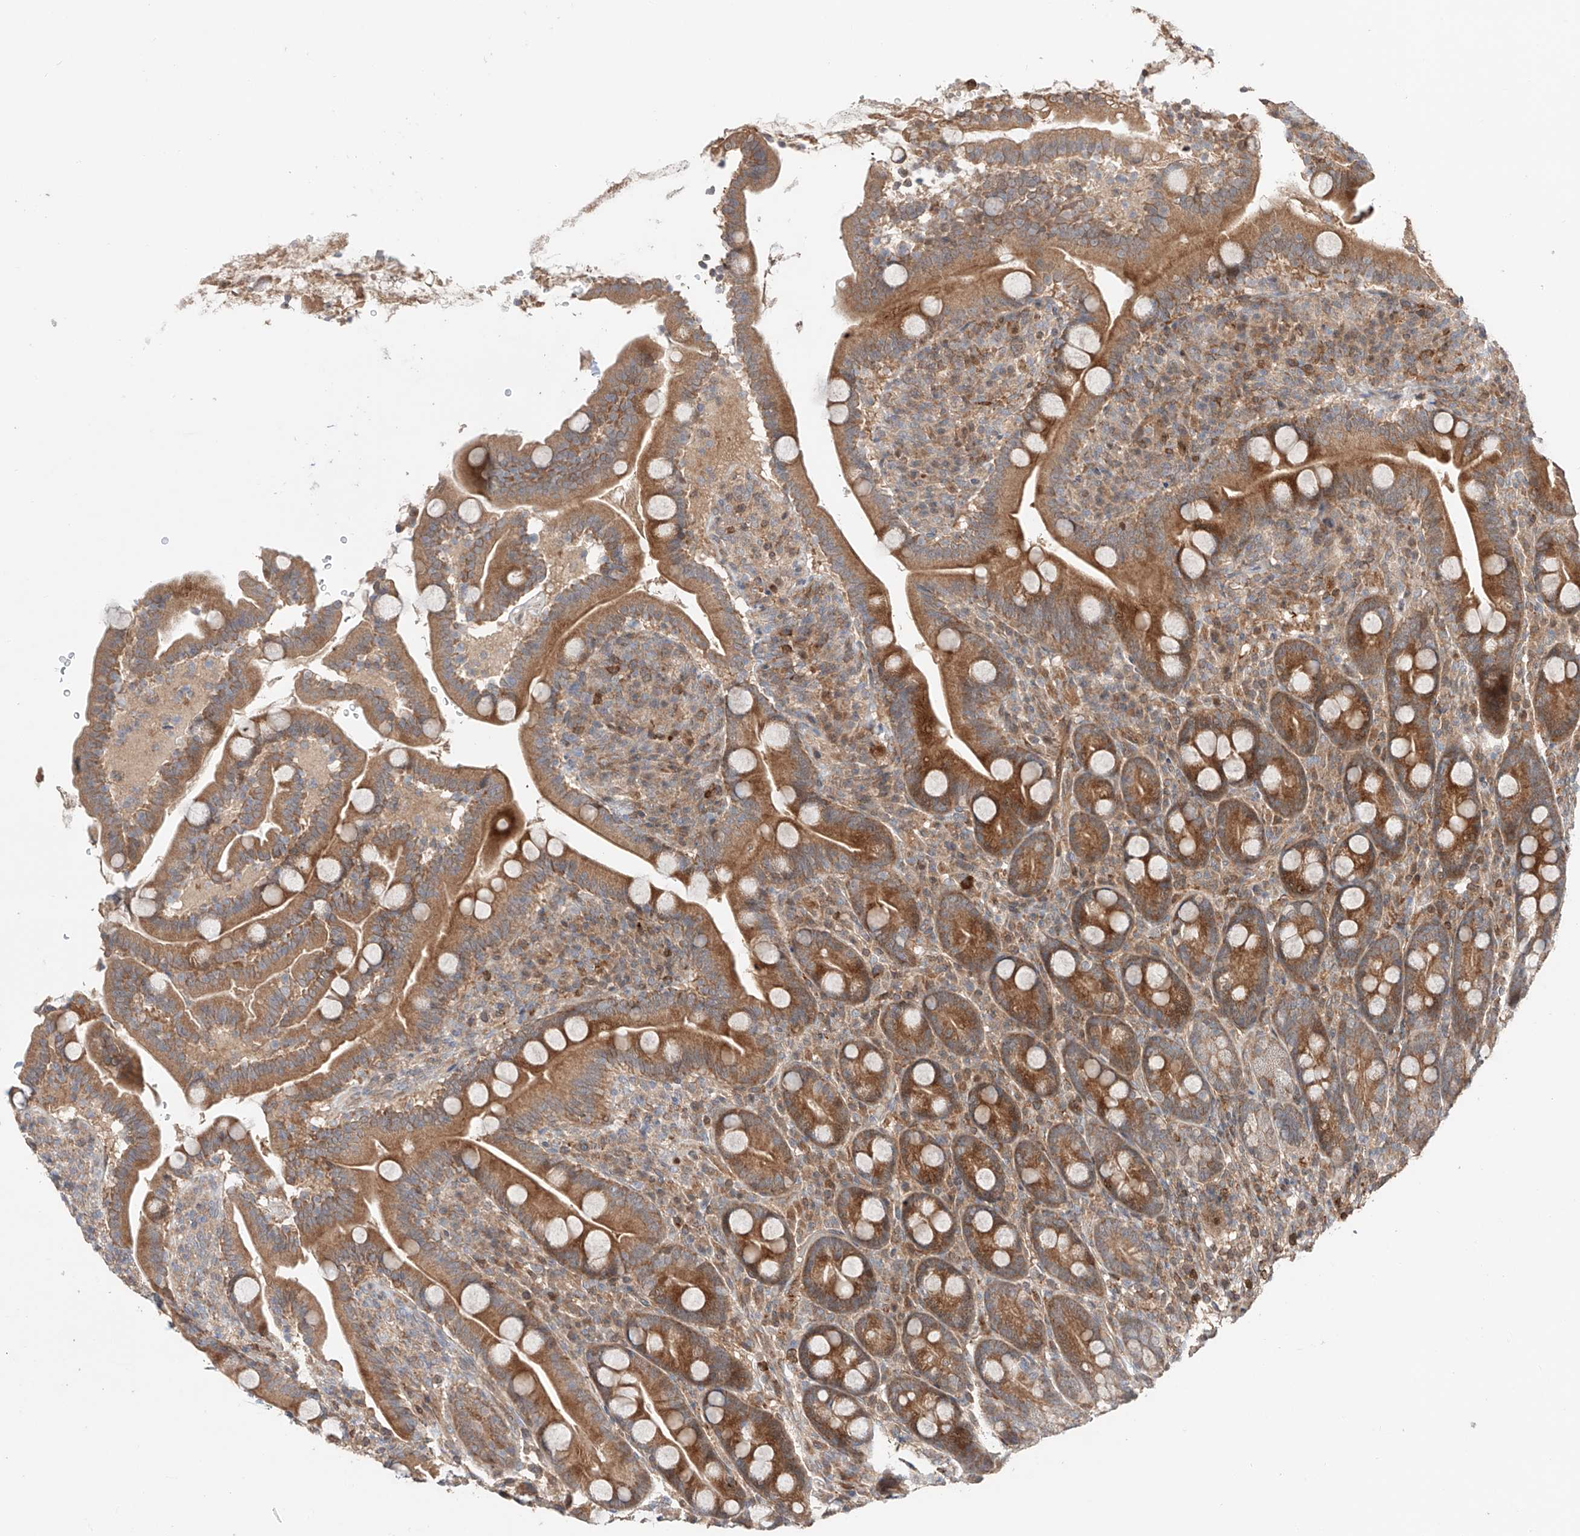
{"staining": {"intensity": "moderate", "quantity": ">75%", "location": "cytoplasmic/membranous"}, "tissue": "duodenum", "cell_type": "Glandular cells", "image_type": "normal", "snomed": [{"axis": "morphology", "description": "Normal tissue, NOS"}, {"axis": "topography", "description": "Duodenum"}], "caption": "A micrograph showing moderate cytoplasmic/membranous staining in approximately >75% of glandular cells in benign duodenum, as visualized by brown immunohistochemical staining.", "gene": "IGSF22", "patient": {"sex": "male", "age": 35}}